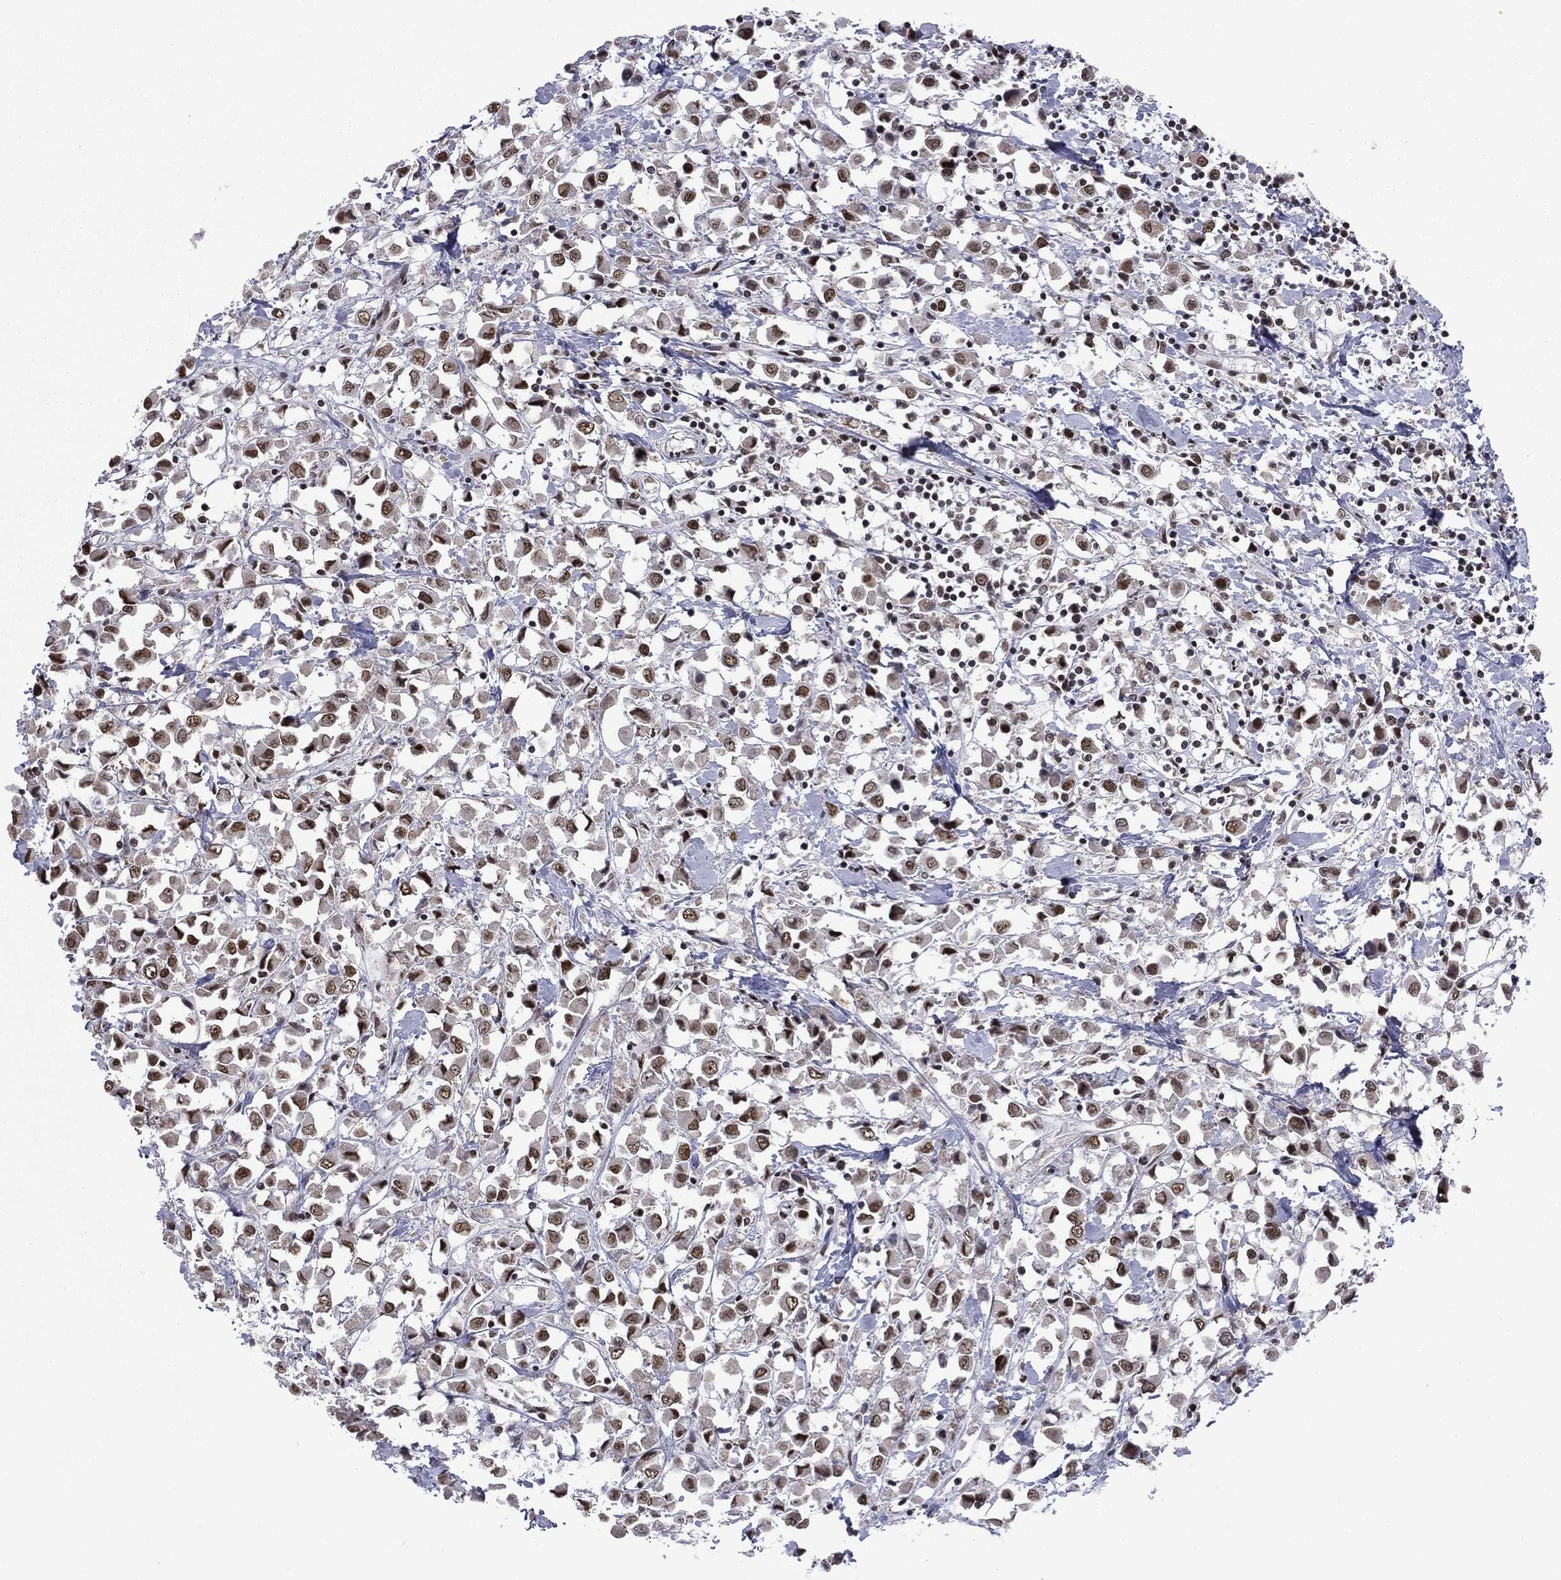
{"staining": {"intensity": "moderate", "quantity": ">75%", "location": "nuclear"}, "tissue": "breast cancer", "cell_type": "Tumor cells", "image_type": "cancer", "snomed": [{"axis": "morphology", "description": "Duct carcinoma"}, {"axis": "topography", "description": "Breast"}], "caption": "Protein analysis of breast cancer (infiltrating ductal carcinoma) tissue exhibits moderate nuclear expression in about >75% of tumor cells.", "gene": "C5orf24", "patient": {"sex": "female", "age": 61}}